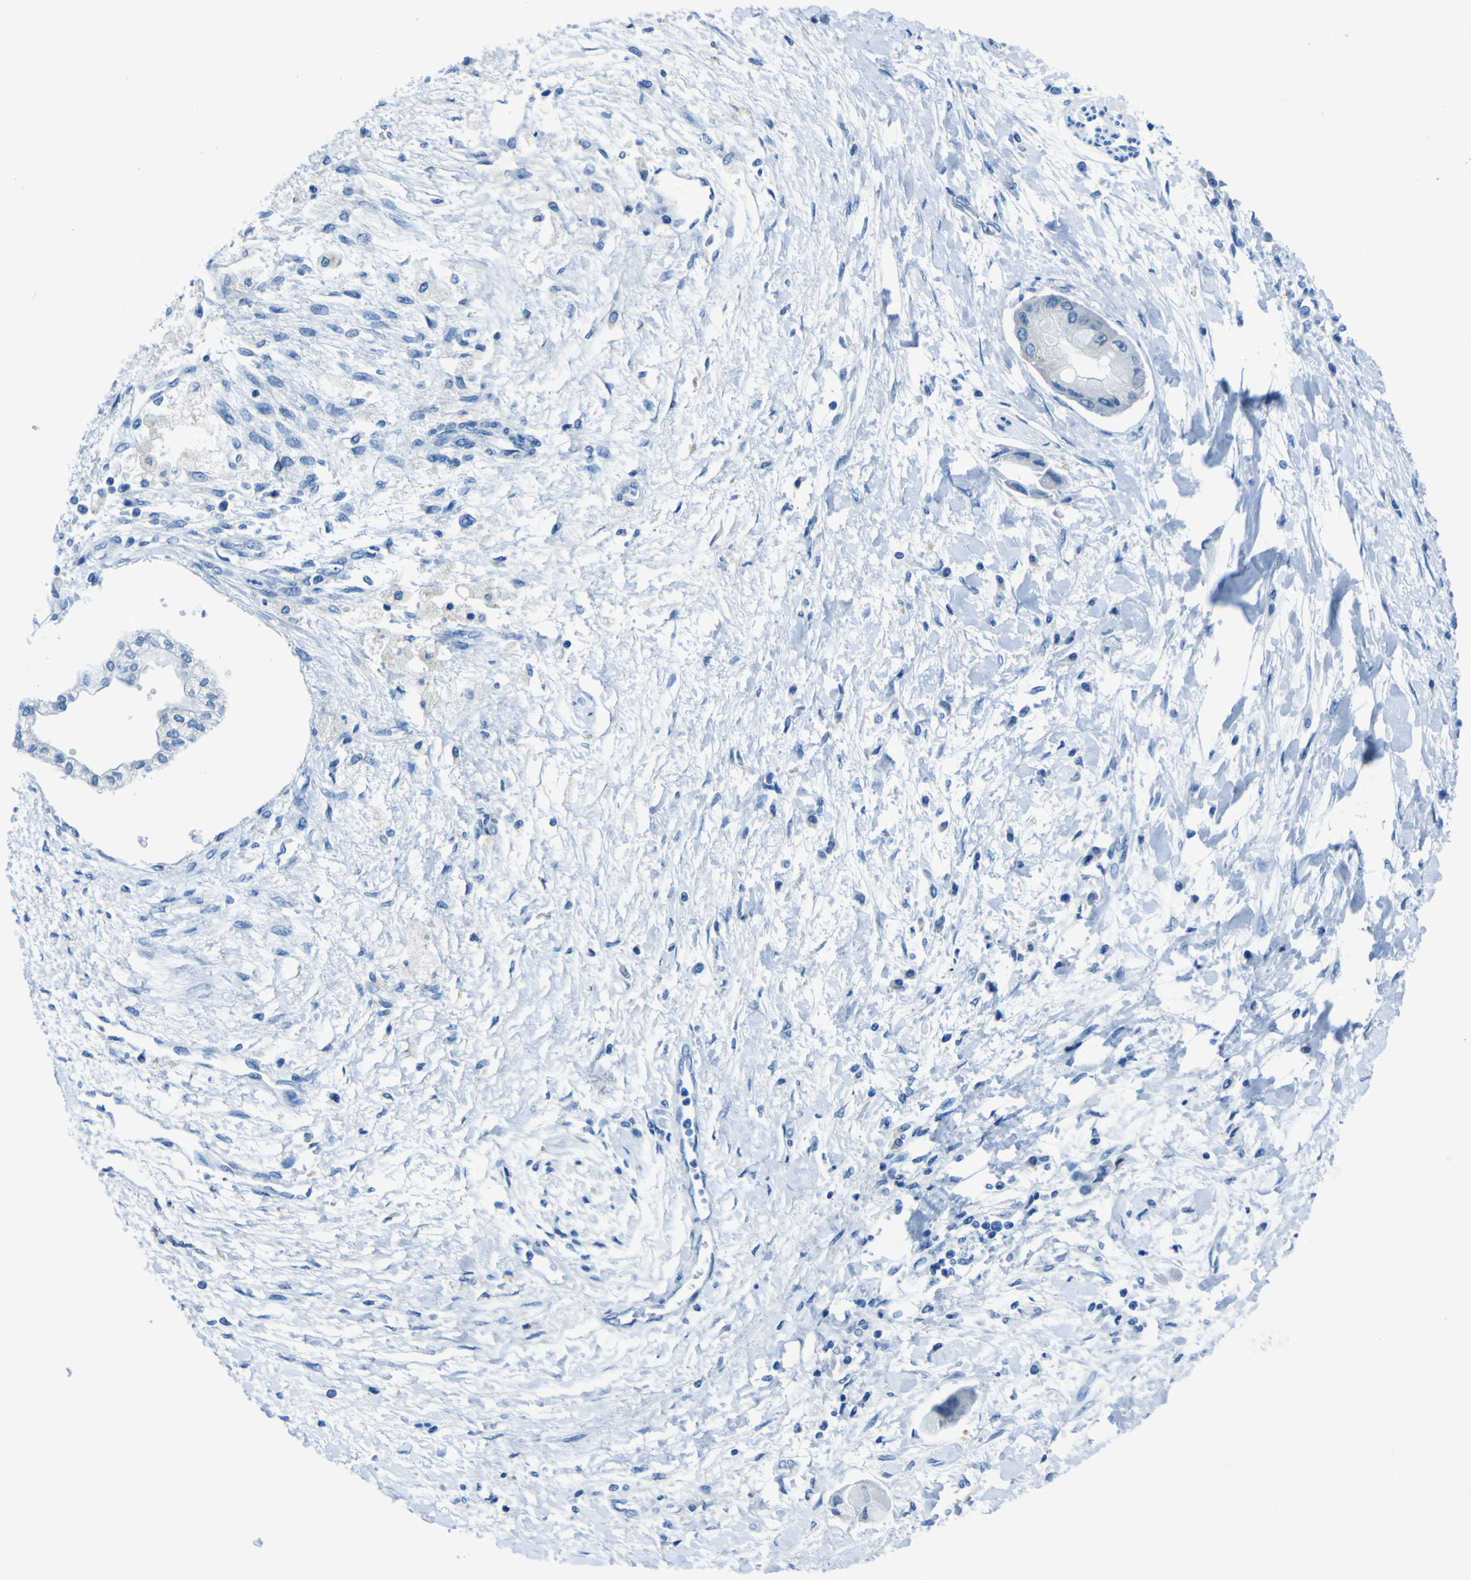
{"staining": {"intensity": "negative", "quantity": "none", "location": "none"}, "tissue": "liver cancer", "cell_type": "Tumor cells", "image_type": "cancer", "snomed": [{"axis": "morphology", "description": "Cholangiocarcinoma"}, {"axis": "topography", "description": "Liver"}], "caption": "Immunohistochemistry (IHC) micrograph of human liver cancer stained for a protein (brown), which displays no expression in tumor cells.", "gene": "PHKG1", "patient": {"sex": "male", "age": 50}}